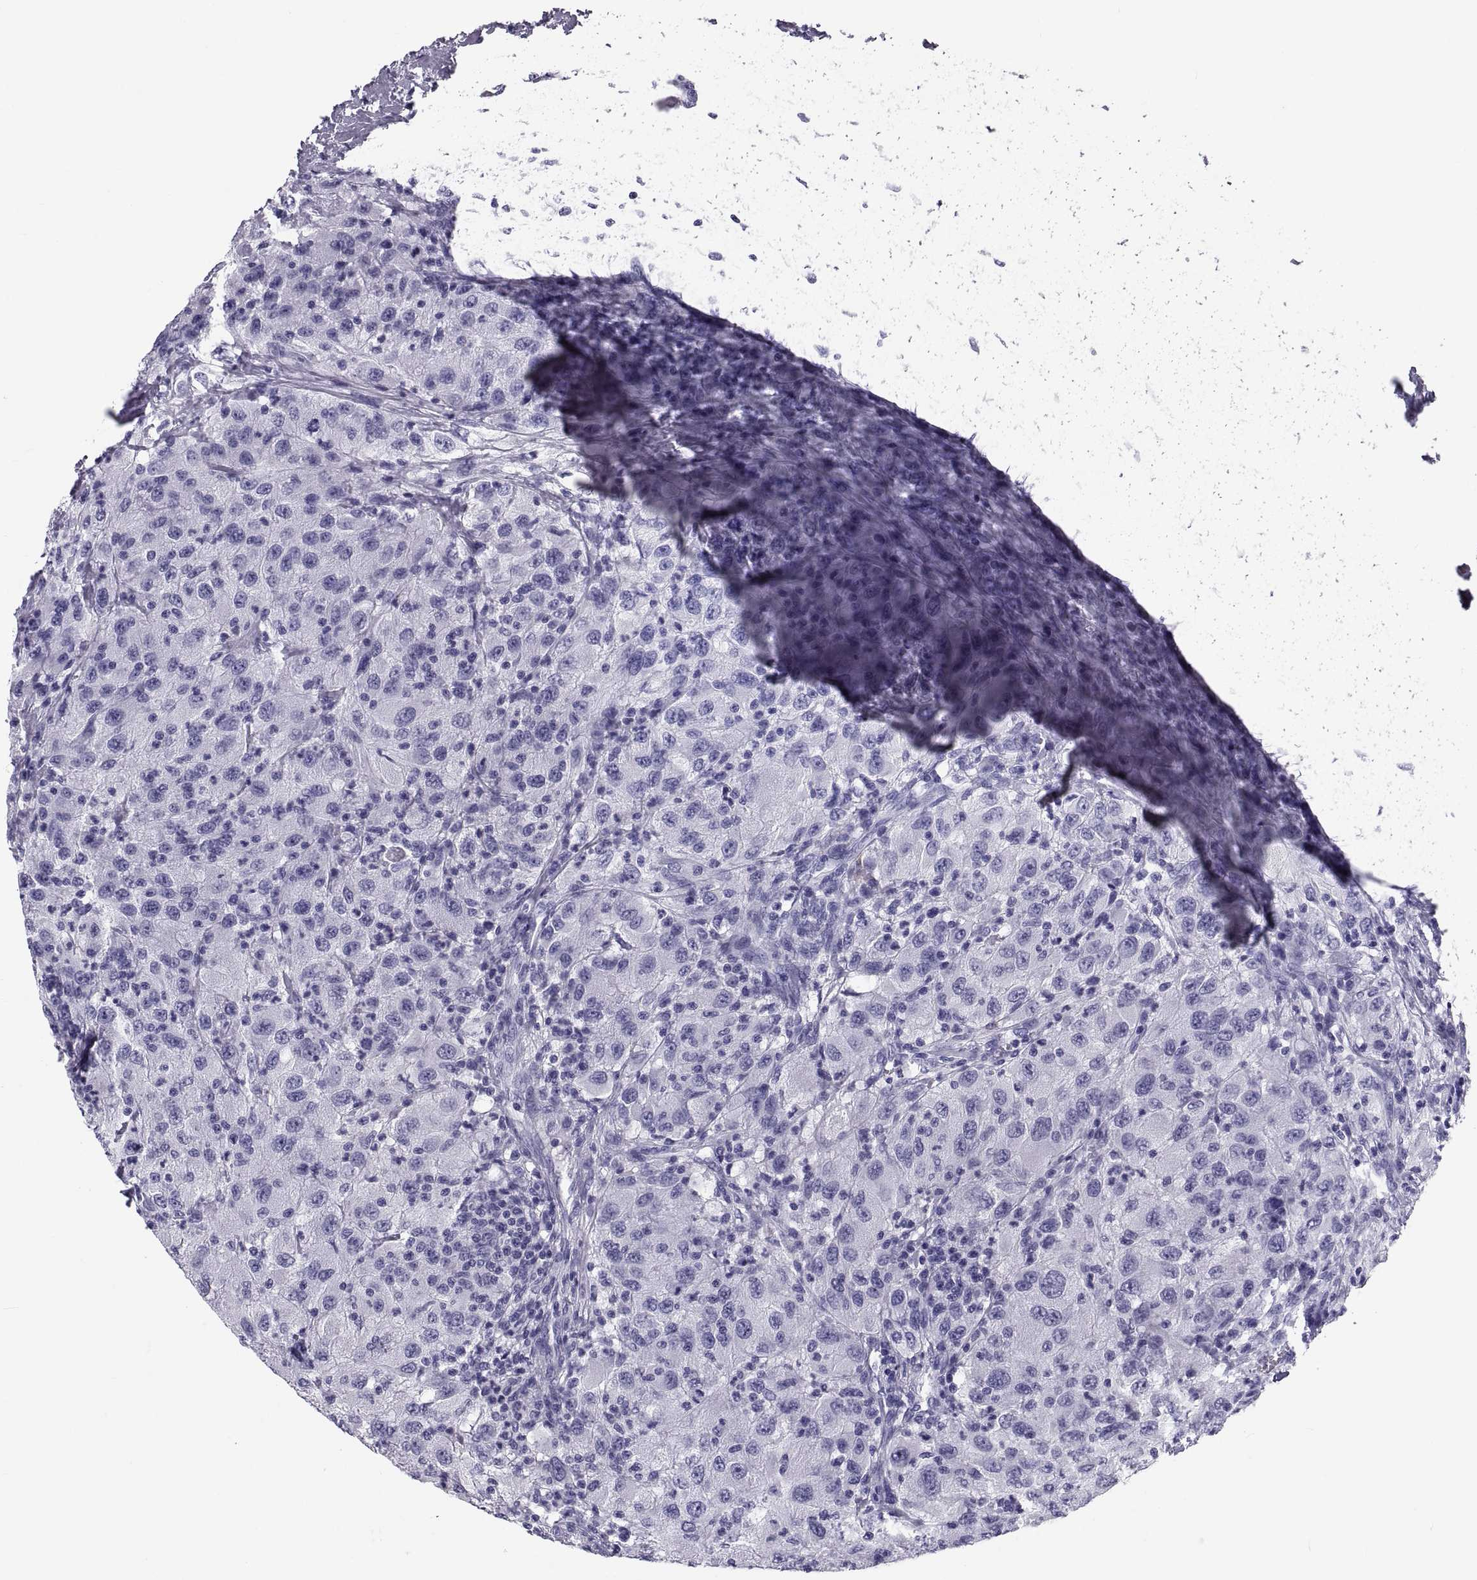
{"staining": {"intensity": "negative", "quantity": "none", "location": "none"}, "tissue": "renal cancer", "cell_type": "Tumor cells", "image_type": "cancer", "snomed": [{"axis": "morphology", "description": "Adenocarcinoma, NOS"}, {"axis": "topography", "description": "Kidney"}], "caption": "A high-resolution histopathology image shows immunohistochemistry staining of renal cancer, which reveals no significant staining in tumor cells.", "gene": "DEFB129", "patient": {"sex": "female", "age": 67}}